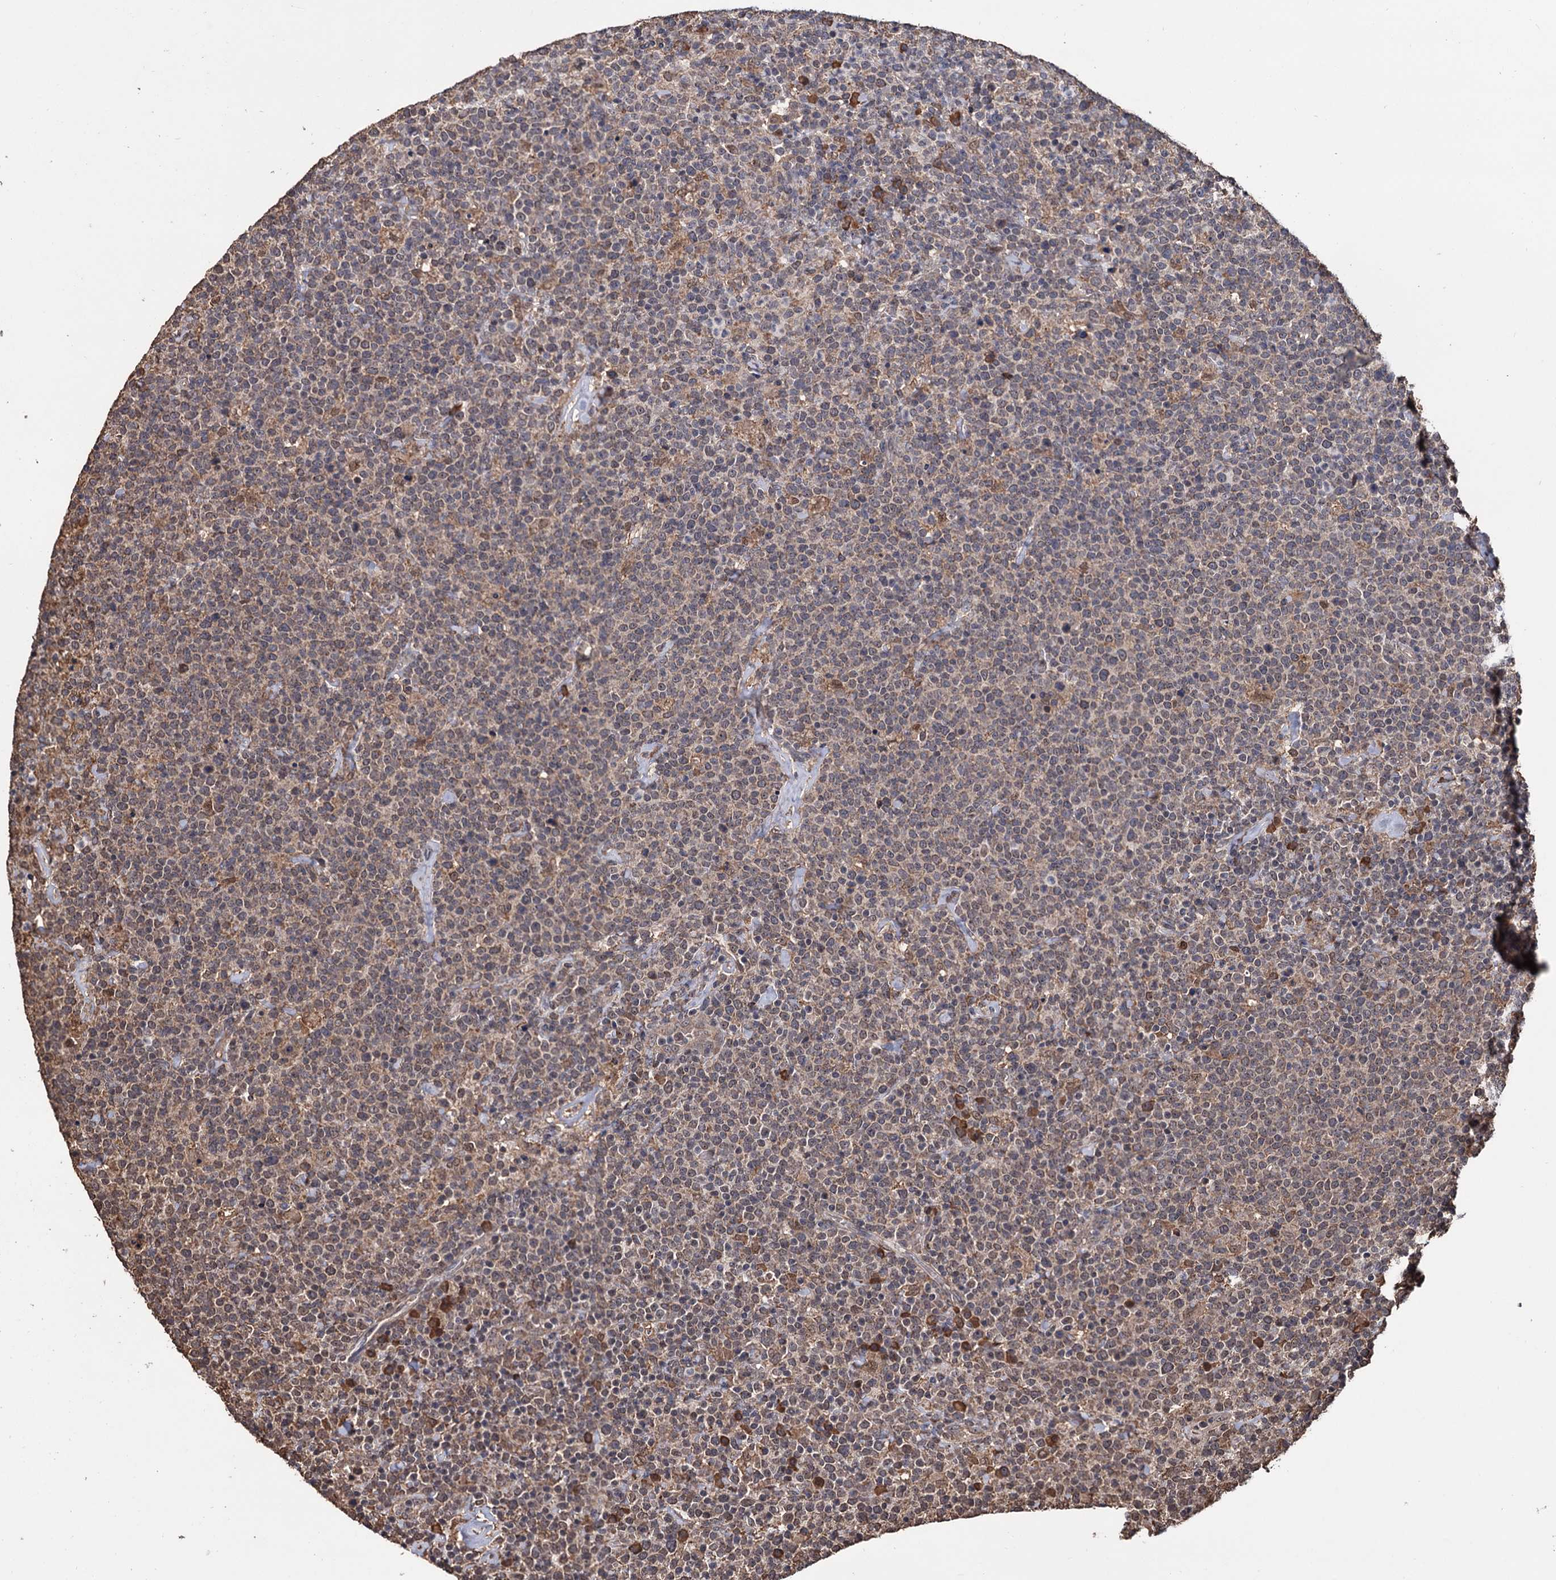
{"staining": {"intensity": "weak", "quantity": "25%-75%", "location": "cytoplasmic/membranous"}, "tissue": "lymphoma", "cell_type": "Tumor cells", "image_type": "cancer", "snomed": [{"axis": "morphology", "description": "Malignant lymphoma, non-Hodgkin's type, High grade"}, {"axis": "topography", "description": "Lymph node"}], "caption": "Immunohistochemistry (IHC) staining of lymphoma, which displays low levels of weak cytoplasmic/membranous staining in about 25%-75% of tumor cells indicating weak cytoplasmic/membranous protein staining. The staining was performed using DAB (3,3'-diaminobenzidine) (brown) for protein detection and nuclei were counterstained in hematoxylin (blue).", "gene": "TBC1D12", "patient": {"sex": "male", "age": 61}}